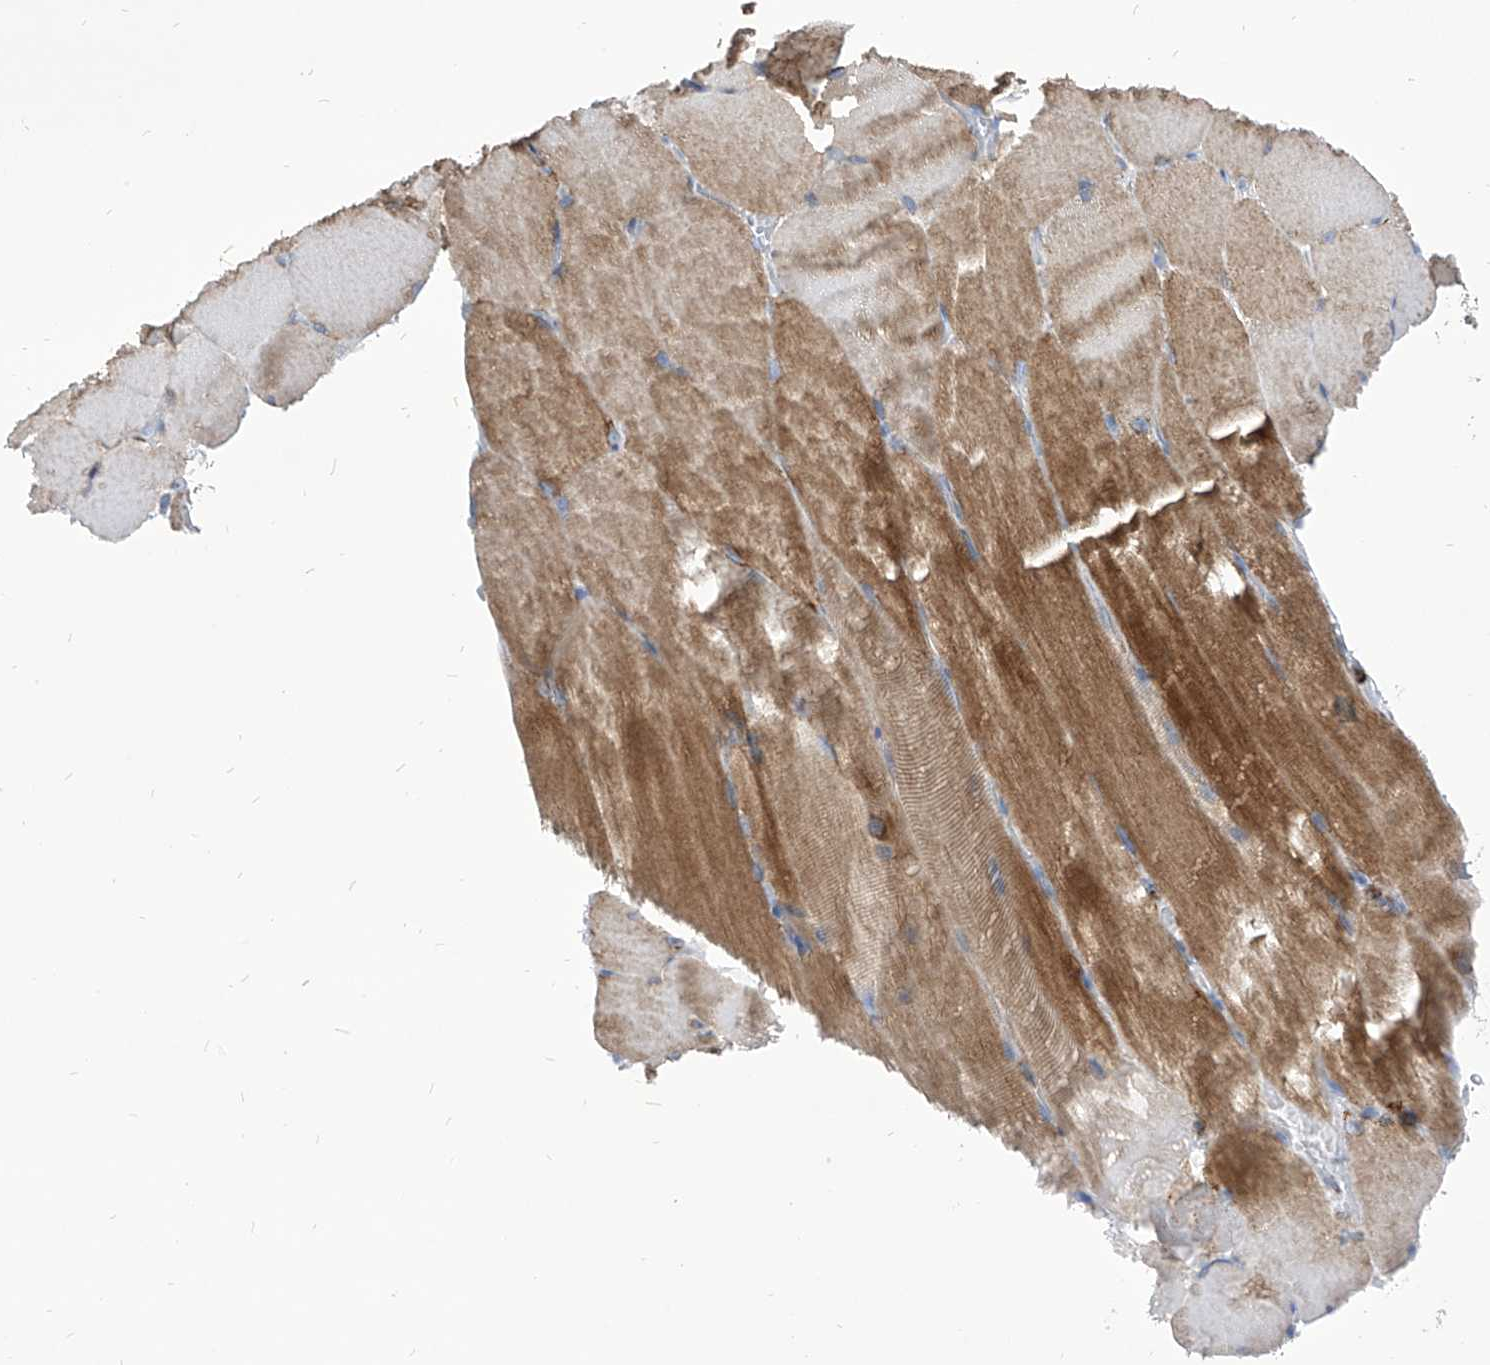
{"staining": {"intensity": "moderate", "quantity": "25%-75%", "location": "cytoplasmic/membranous"}, "tissue": "skeletal muscle", "cell_type": "Myocytes", "image_type": "normal", "snomed": [{"axis": "morphology", "description": "Normal tissue, NOS"}, {"axis": "topography", "description": "Skeletal muscle"}, {"axis": "topography", "description": "Parathyroid gland"}], "caption": "Skeletal muscle stained for a protein reveals moderate cytoplasmic/membranous positivity in myocytes. Using DAB (3,3'-diaminobenzidine) (brown) and hematoxylin (blue) stains, captured at high magnification using brightfield microscopy.", "gene": "COQ3", "patient": {"sex": "female", "age": 37}}